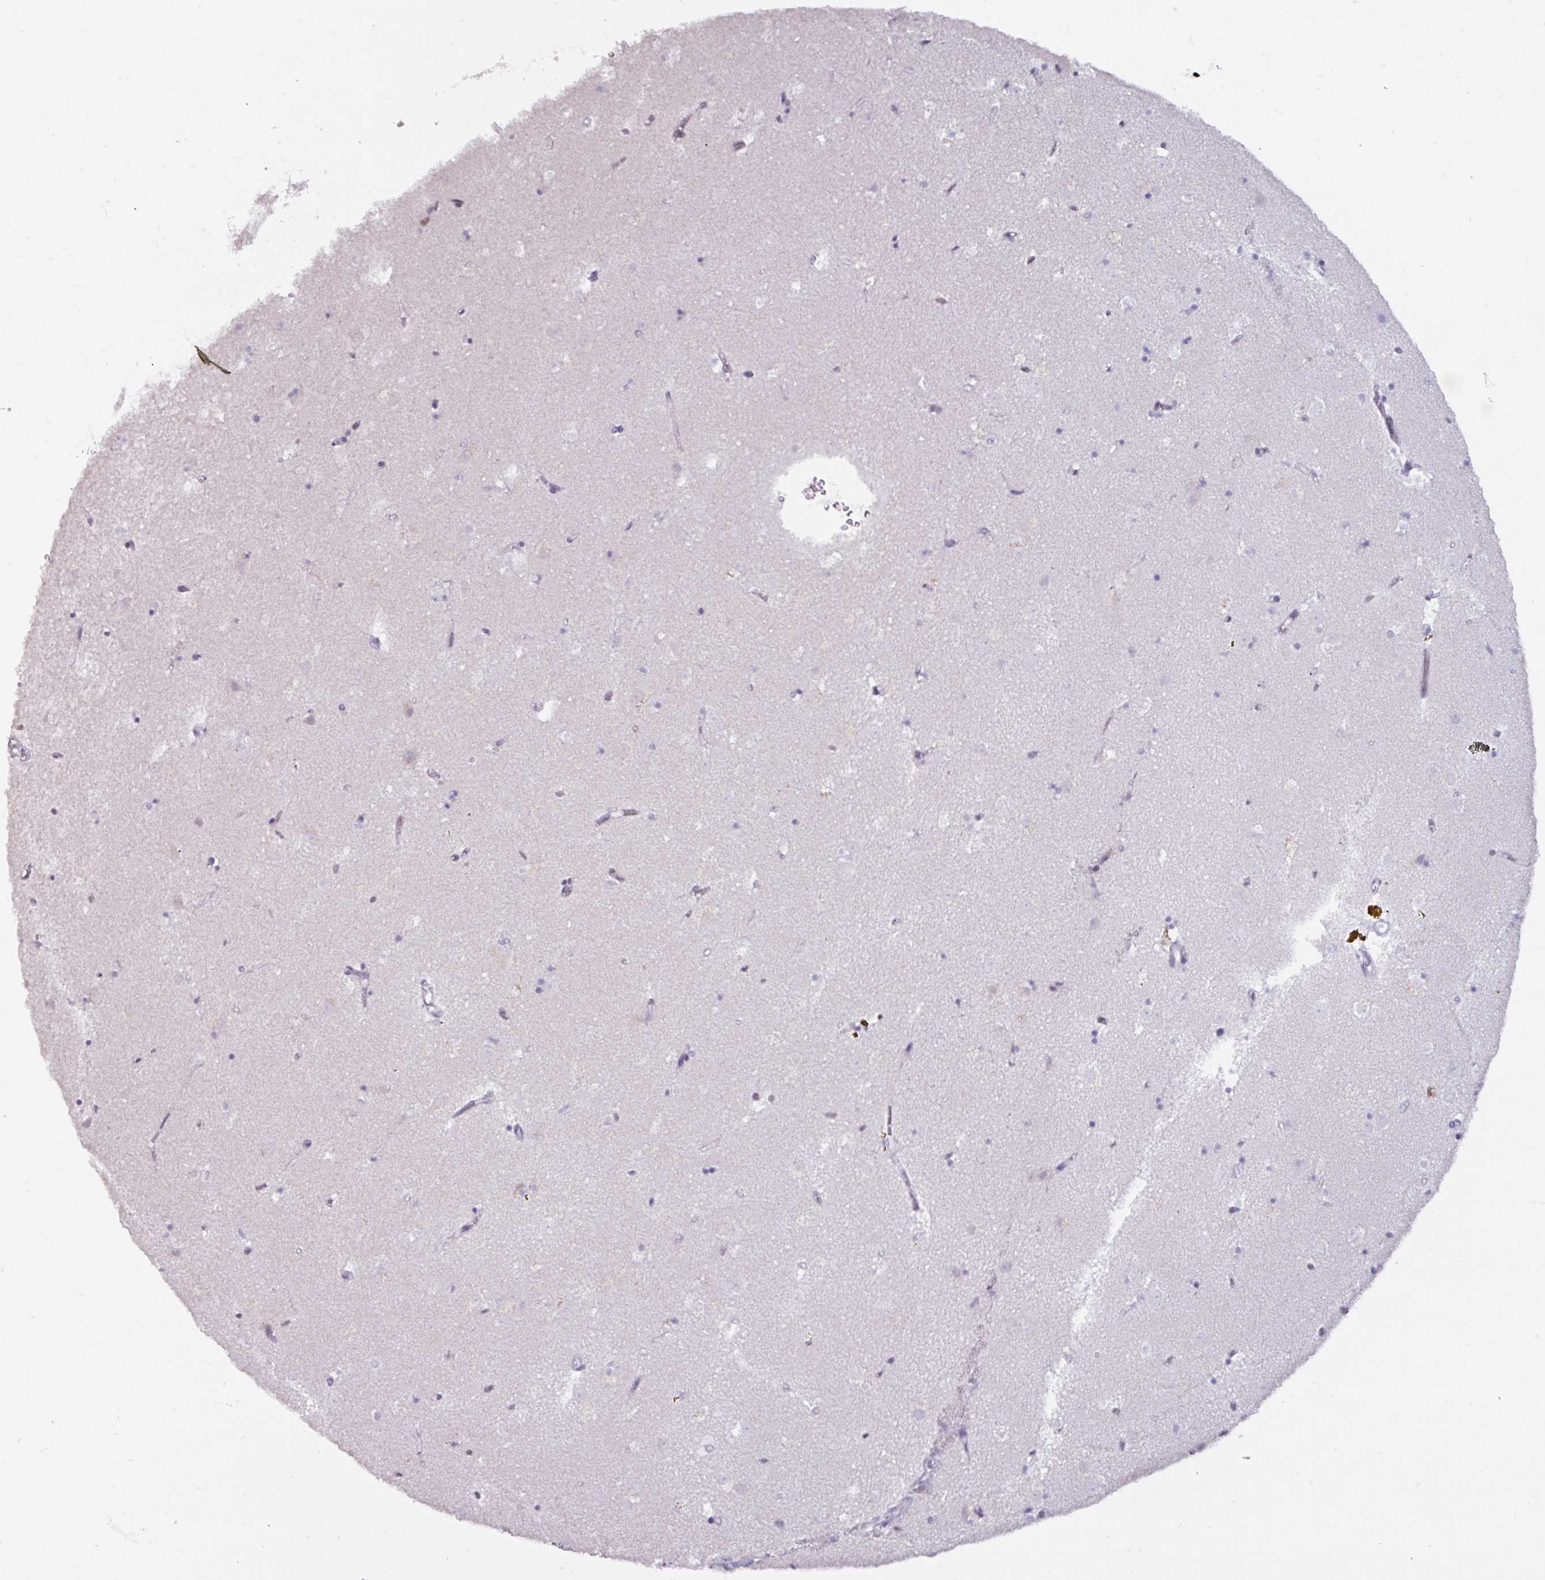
{"staining": {"intensity": "negative", "quantity": "none", "location": "none"}, "tissue": "caudate", "cell_type": "Glial cells", "image_type": "normal", "snomed": [{"axis": "morphology", "description": "Normal tissue, NOS"}, {"axis": "topography", "description": "Lateral ventricle wall"}], "caption": "This is an IHC micrograph of normal caudate. There is no positivity in glial cells.", "gene": "ATAD2", "patient": {"sex": "male", "age": 58}}